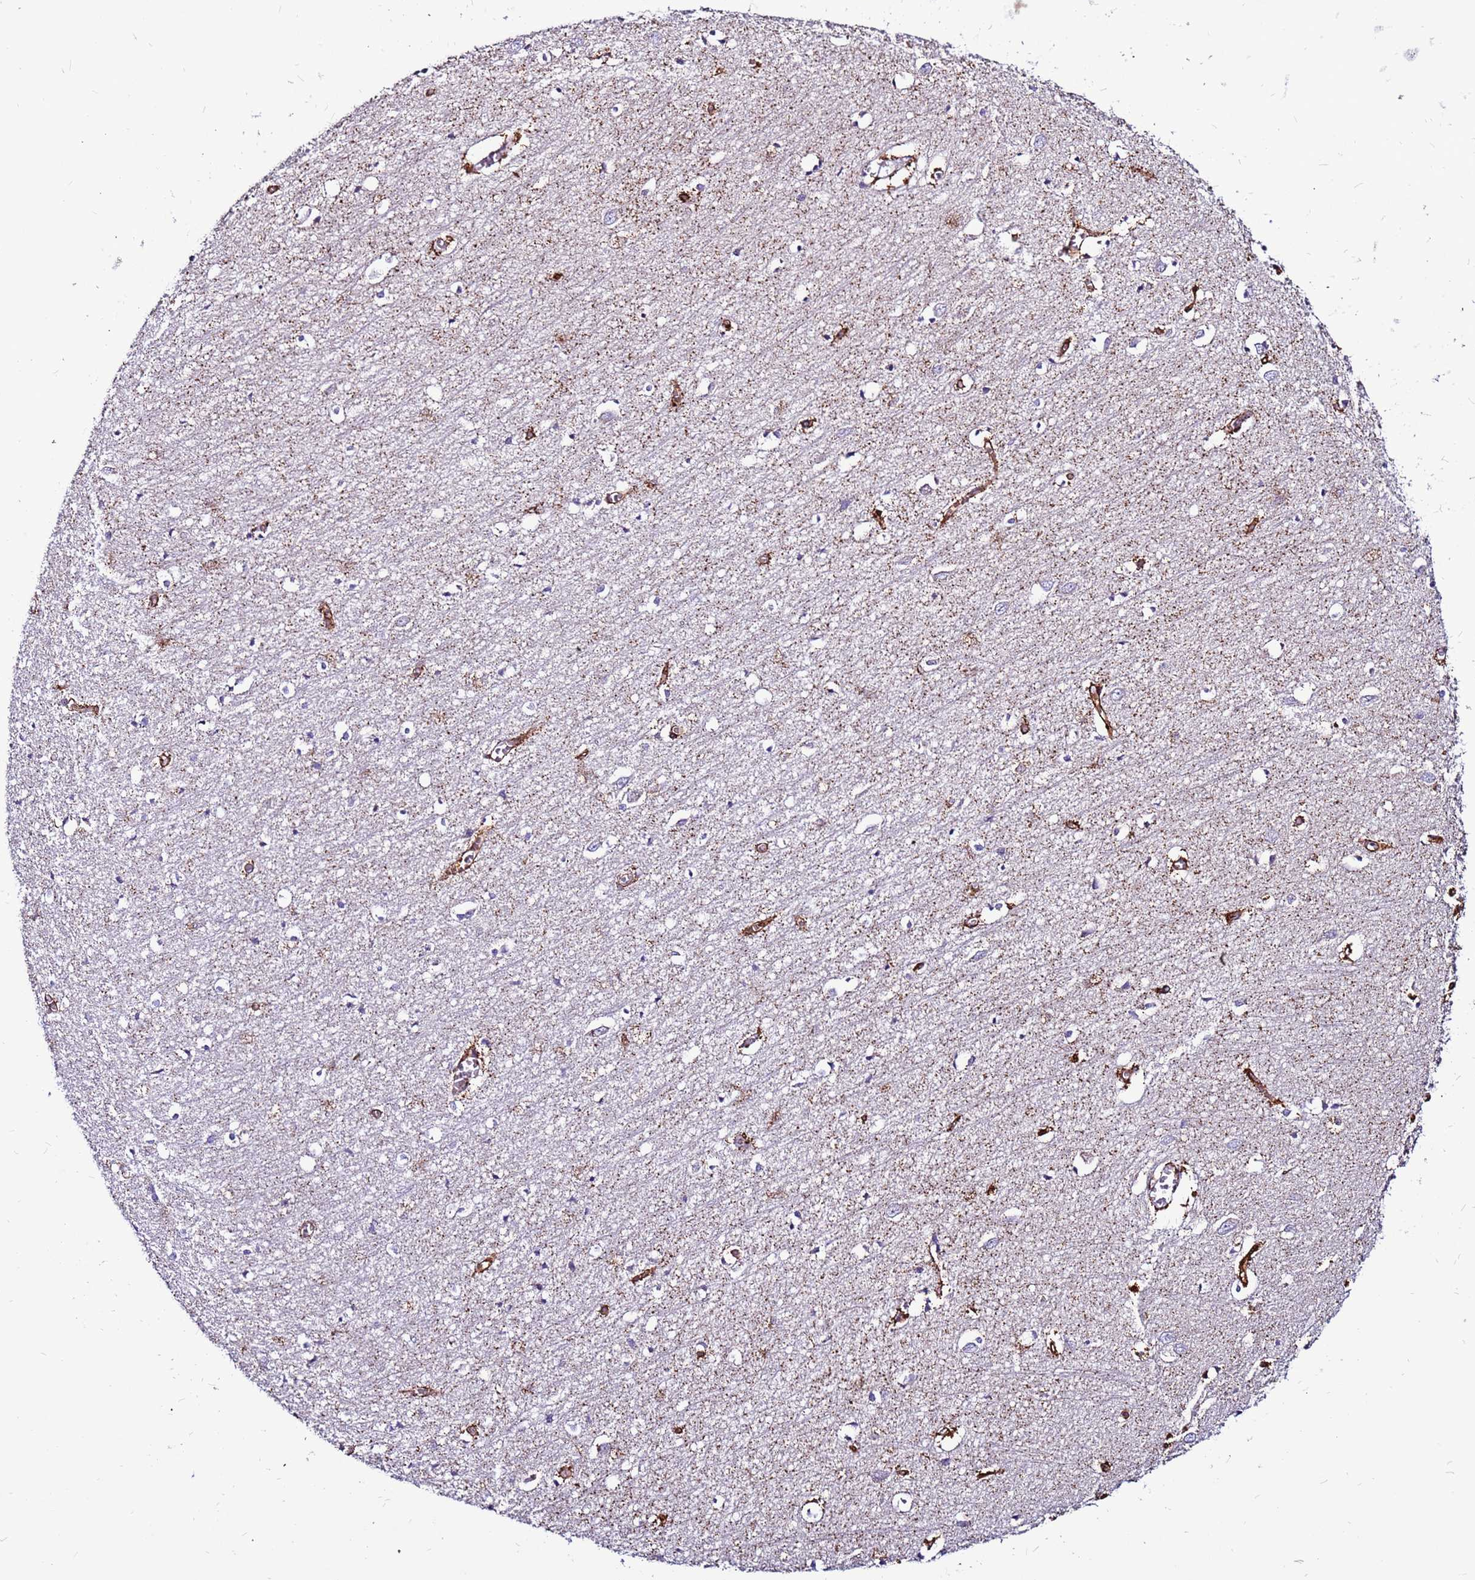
{"staining": {"intensity": "moderate", "quantity": ">75%", "location": "cytoplasmic/membranous"}, "tissue": "cerebral cortex", "cell_type": "Endothelial cells", "image_type": "normal", "snomed": [{"axis": "morphology", "description": "Normal tissue, NOS"}, {"axis": "topography", "description": "Cerebral cortex"}], "caption": "Immunohistochemistry (IHC) histopathology image of unremarkable cerebral cortex: human cerebral cortex stained using IHC displays medium levels of moderate protein expression localized specifically in the cytoplasmic/membranous of endothelial cells, appearing as a cytoplasmic/membranous brown color.", "gene": "CCDC71", "patient": {"sex": "female", "age": 64}}